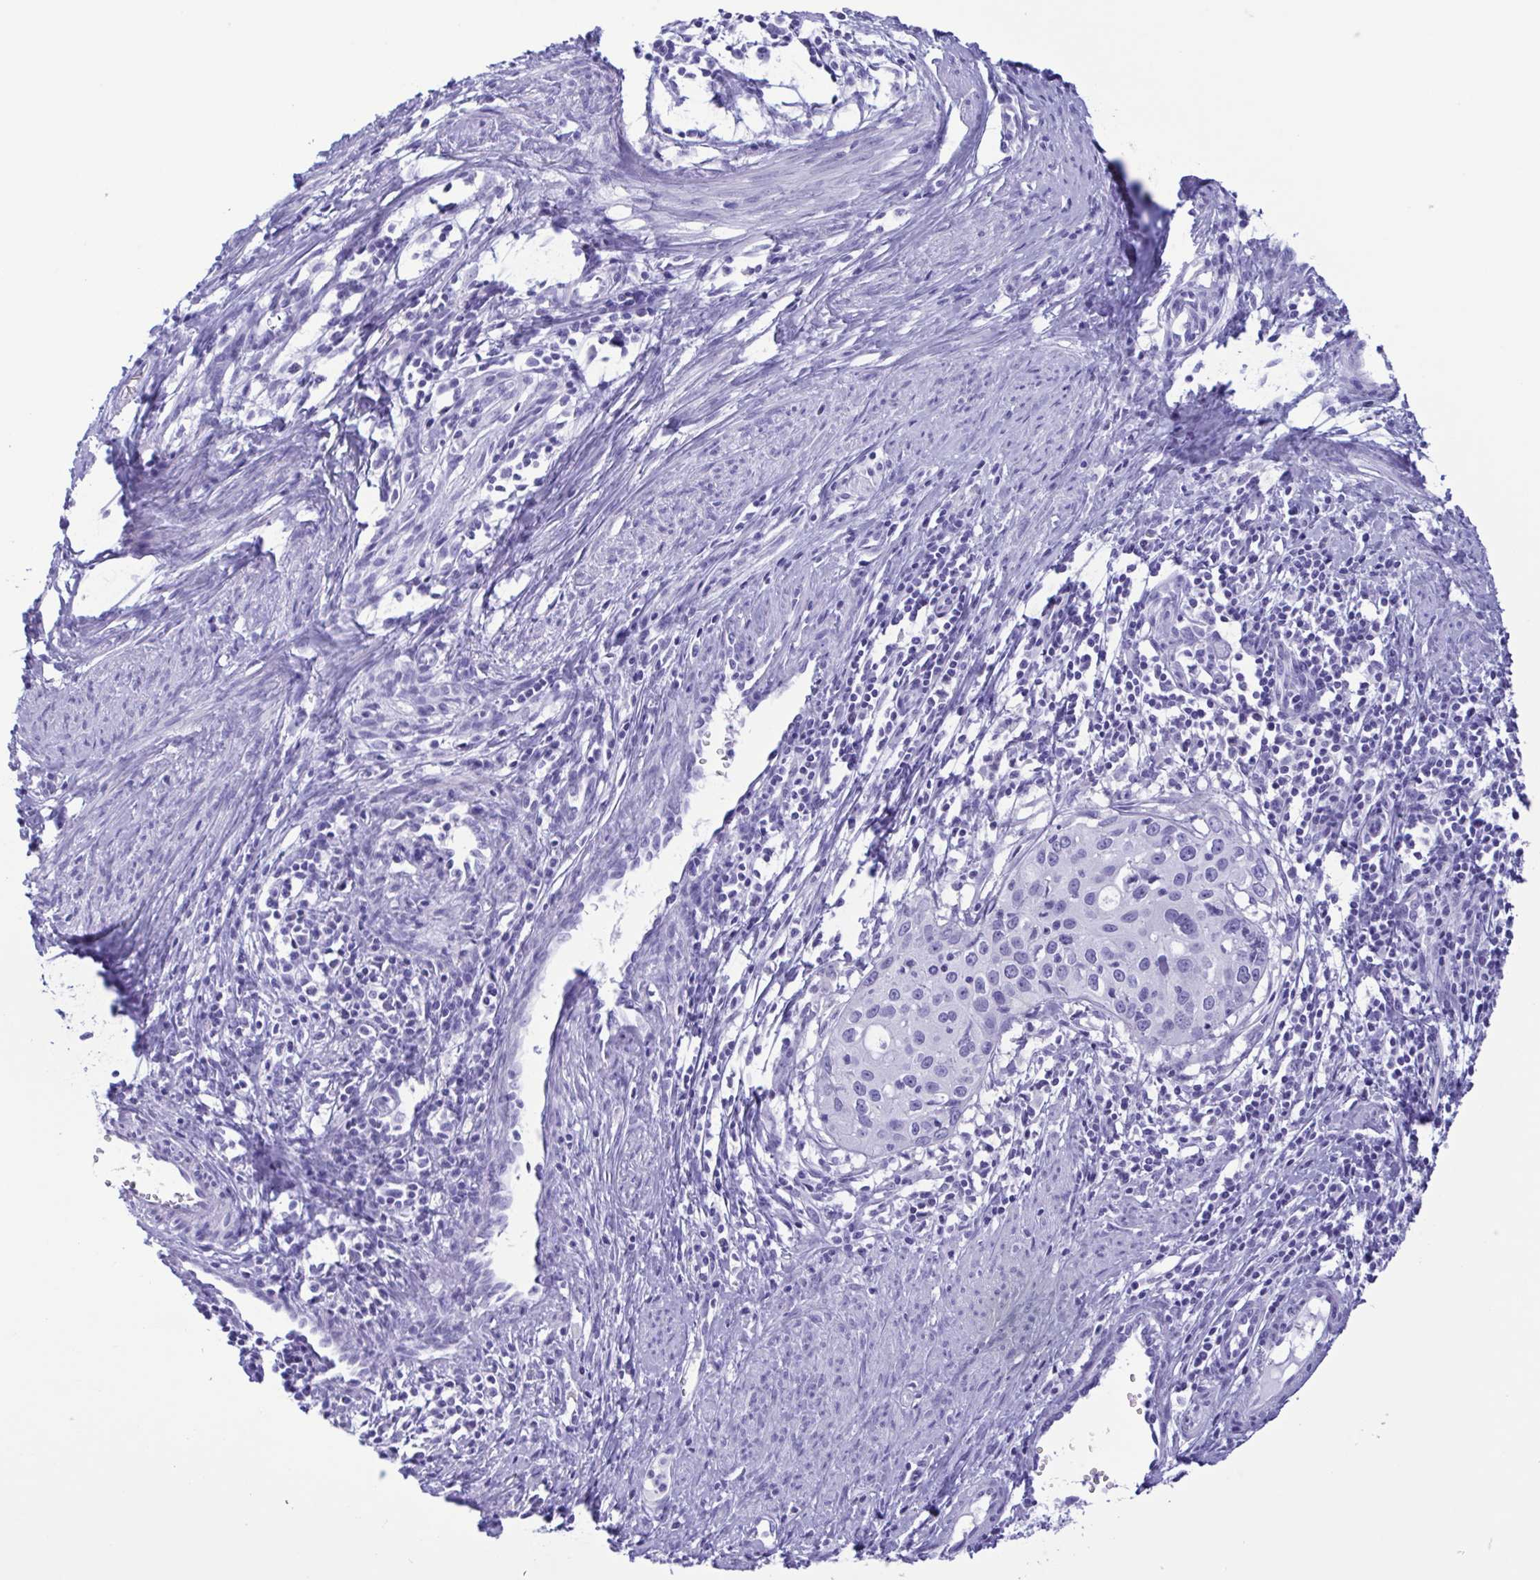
{"staining": {"intensity": "negative", "quantity": "none", "location": "none"}, "tissue": "cervical cancer", "cell_type": "Tumor cells", "image_type": "cancer", "snomed": [{"axis": "morphology", "description": "Squamous cell carcinoma, NOS"}, {"axis": "topography", "description": "Cervix"}], "caption": "This is a histopathology image of immunohistochemistry (IHC) staining of cervical cancer, which shows no expression in tumor cells.", "gene": "TSPY2", "patient": {"sex": "female", "age": 40}}